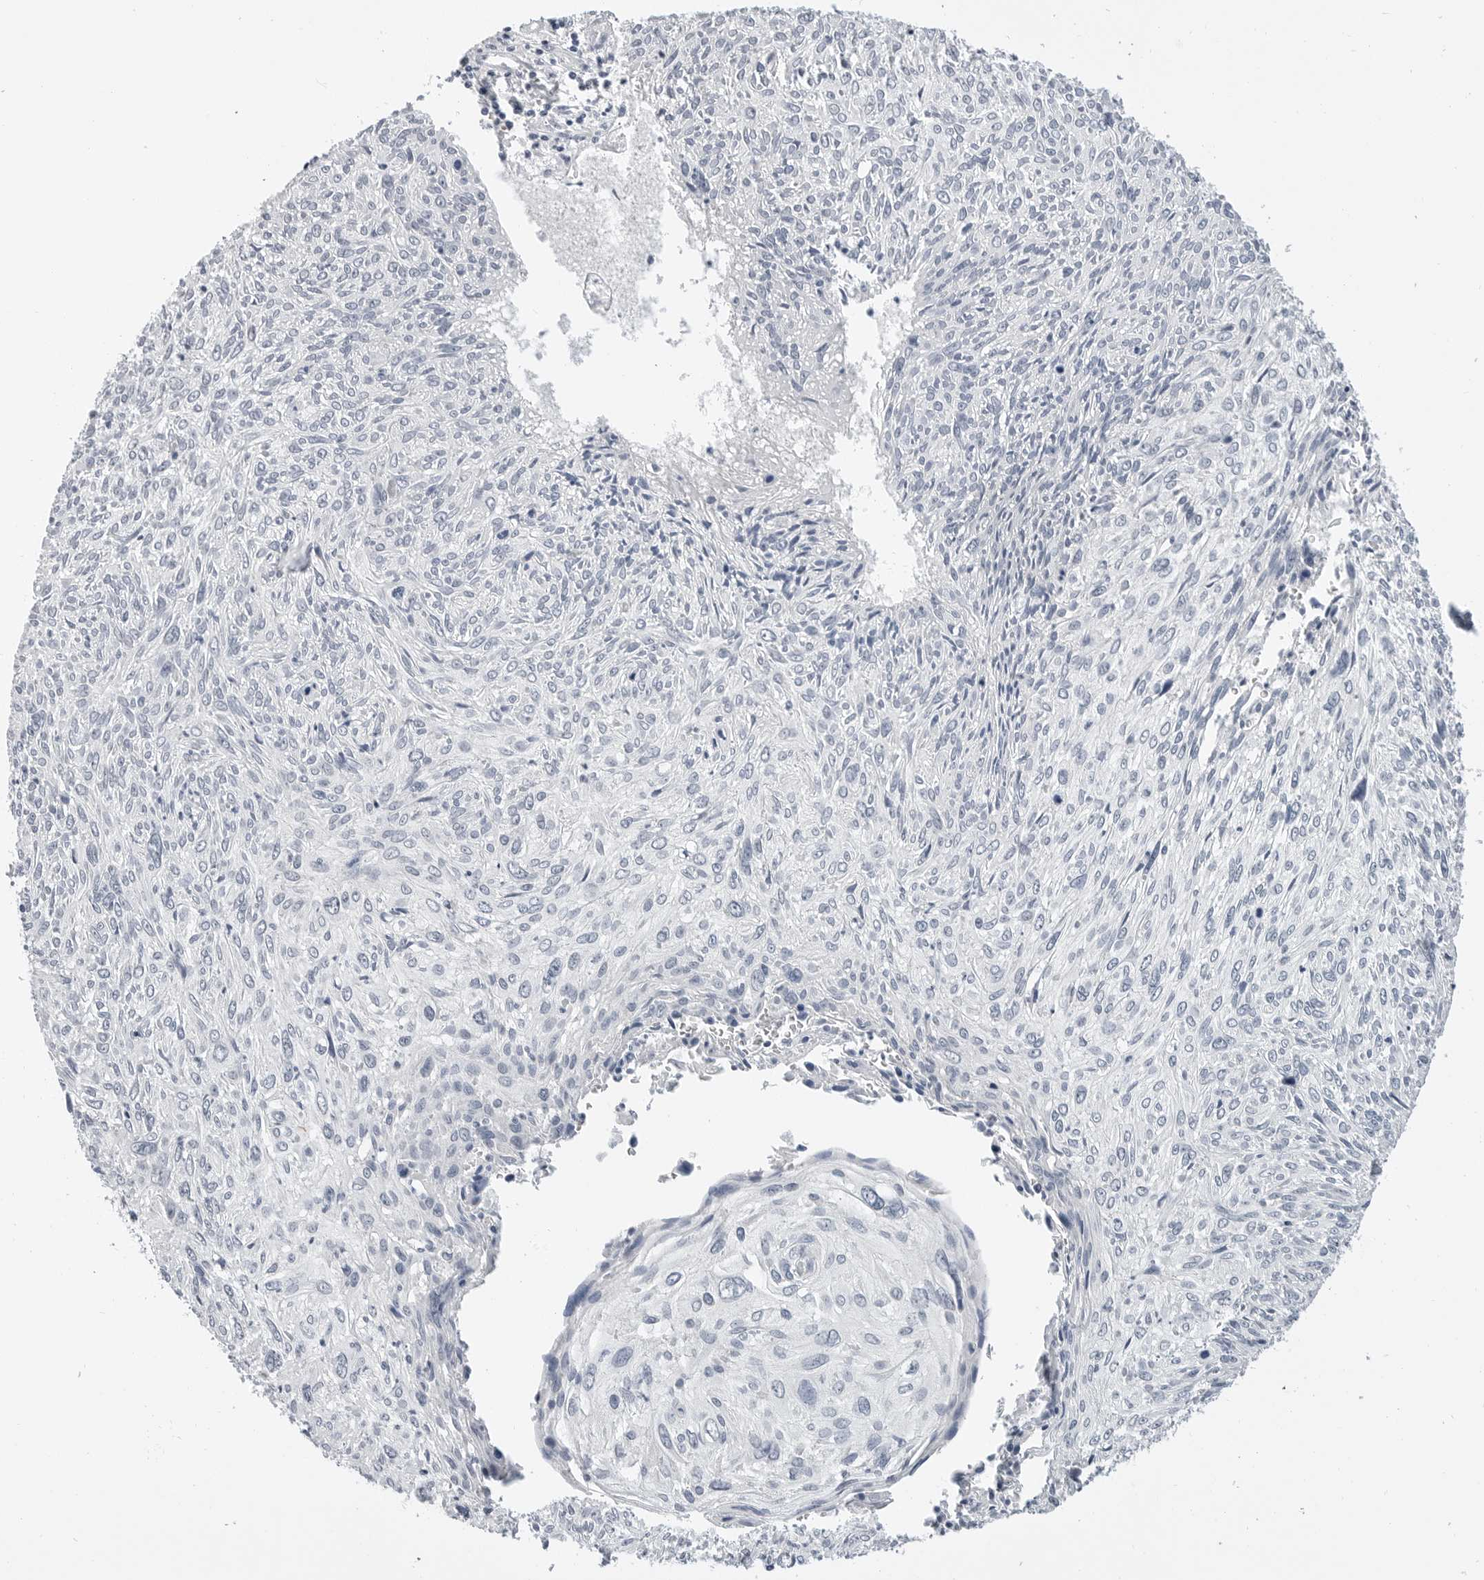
{"staining": {"intensity": "negative", "quantity": "none", "location": "none"}, "tissue": "cervical cancer", "cell_type": "Tumor cells", "image_type": "cancer", "snomed": [{"axis": "morphology", "description": "Squamous cell carcinoma, NOS"}, {"axis": "topography", "description": "Cervix"}], "caption": "The histopathology image shows no staining of tumor cells in cervical squamous cell carcinoma.", "gene": "PLN", "patient": {"sex": "female", "age": 51}}